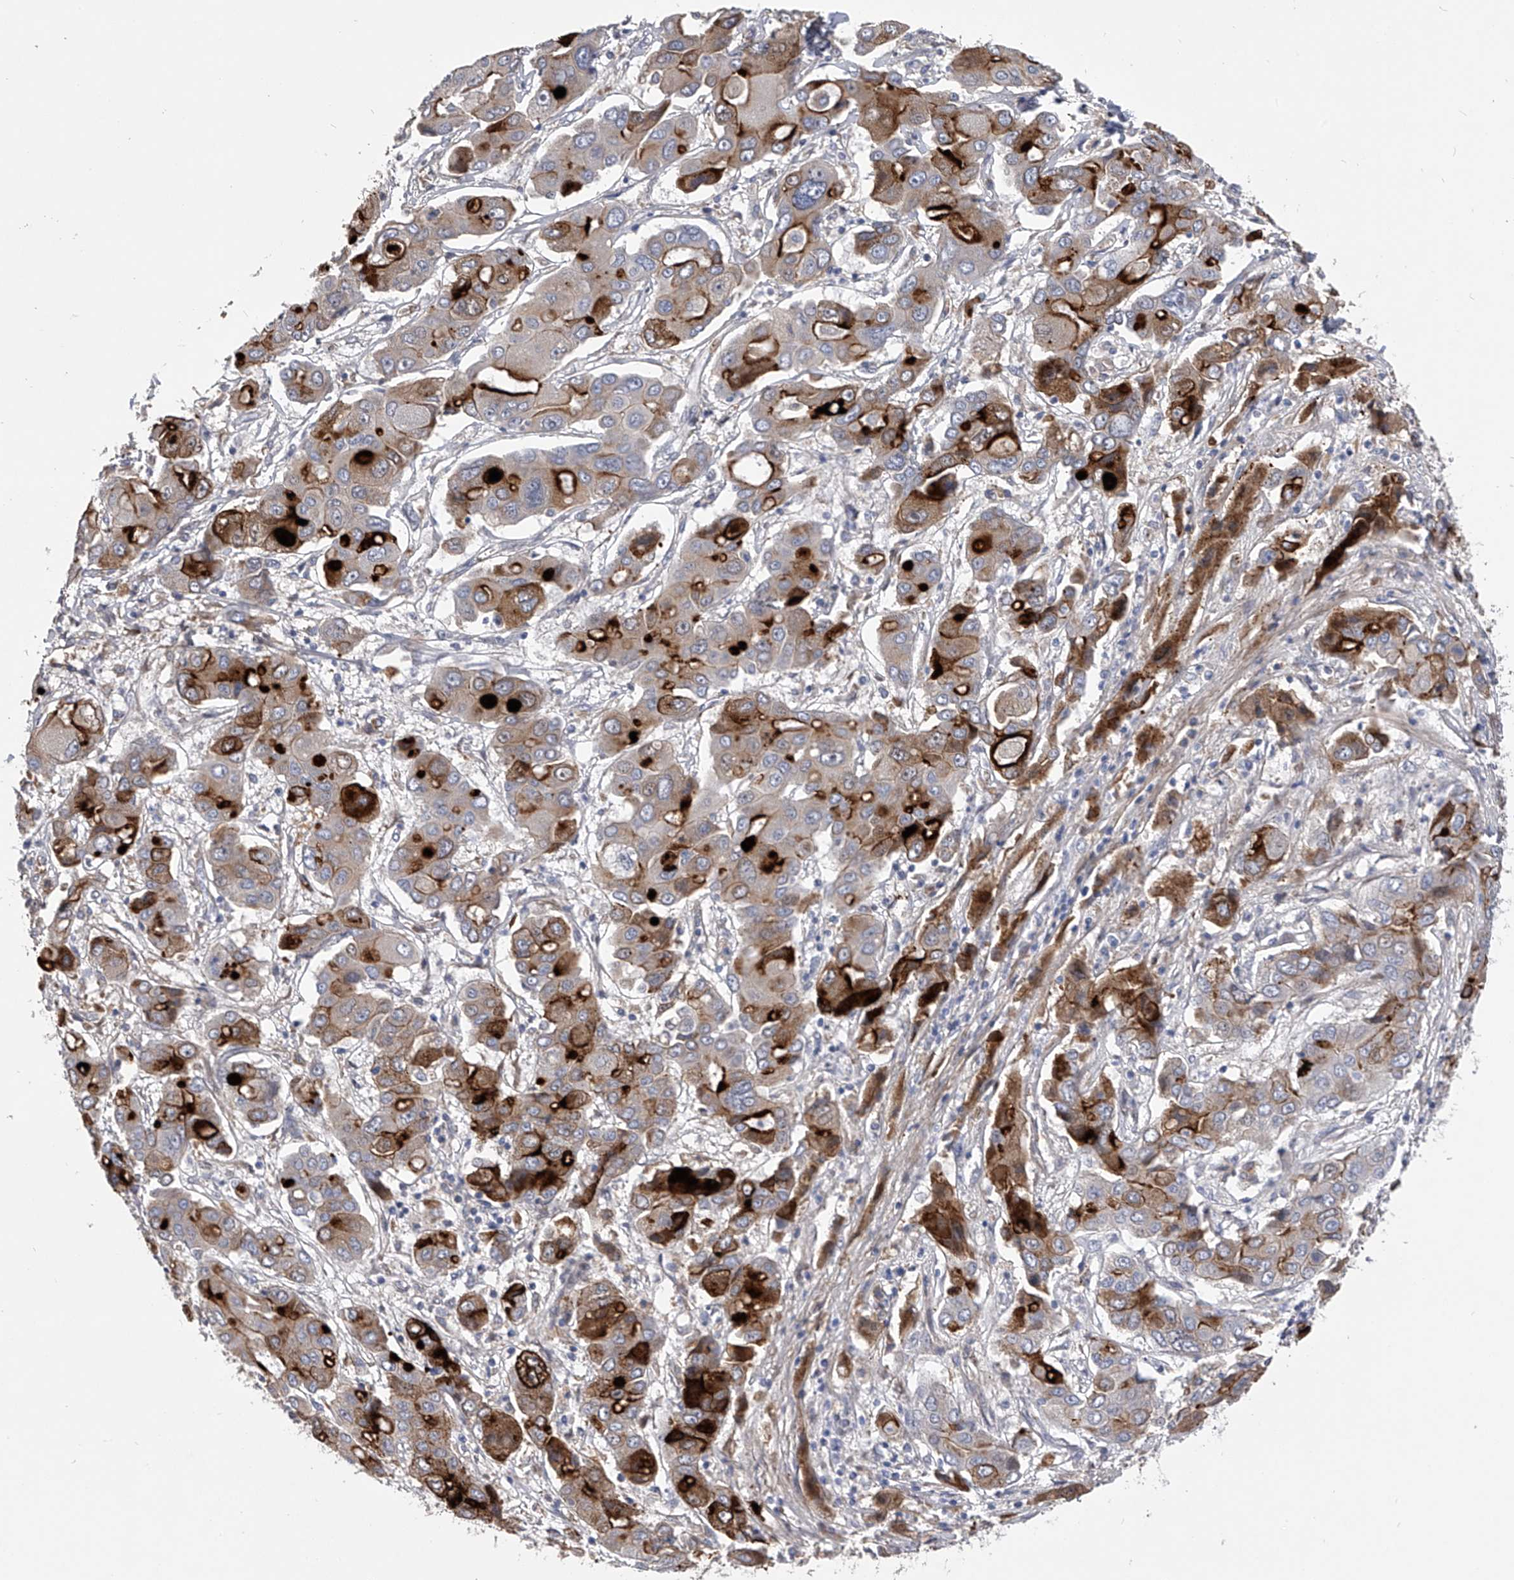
{"staining": {"intensity": "strong", "quantity": "25%-75%", "location": "cytoplasmic/membranous"}, "tissue": "liver cancer", "cell_type": "Tumor cells", "image_type": "cancer", "snomed": [{"axis": "morphology", "description": "Cholangiocarcinoma"}, {"axis": "topography", "description": "Liver"}], "caption": "Protein staining shows strong cytoplasmic/membranous staining in about 25%-75% of tumor cells in liver cholangiocarcinoma.", "gene": "MDN1", "patient": {"sex": "male", "age": 67}}